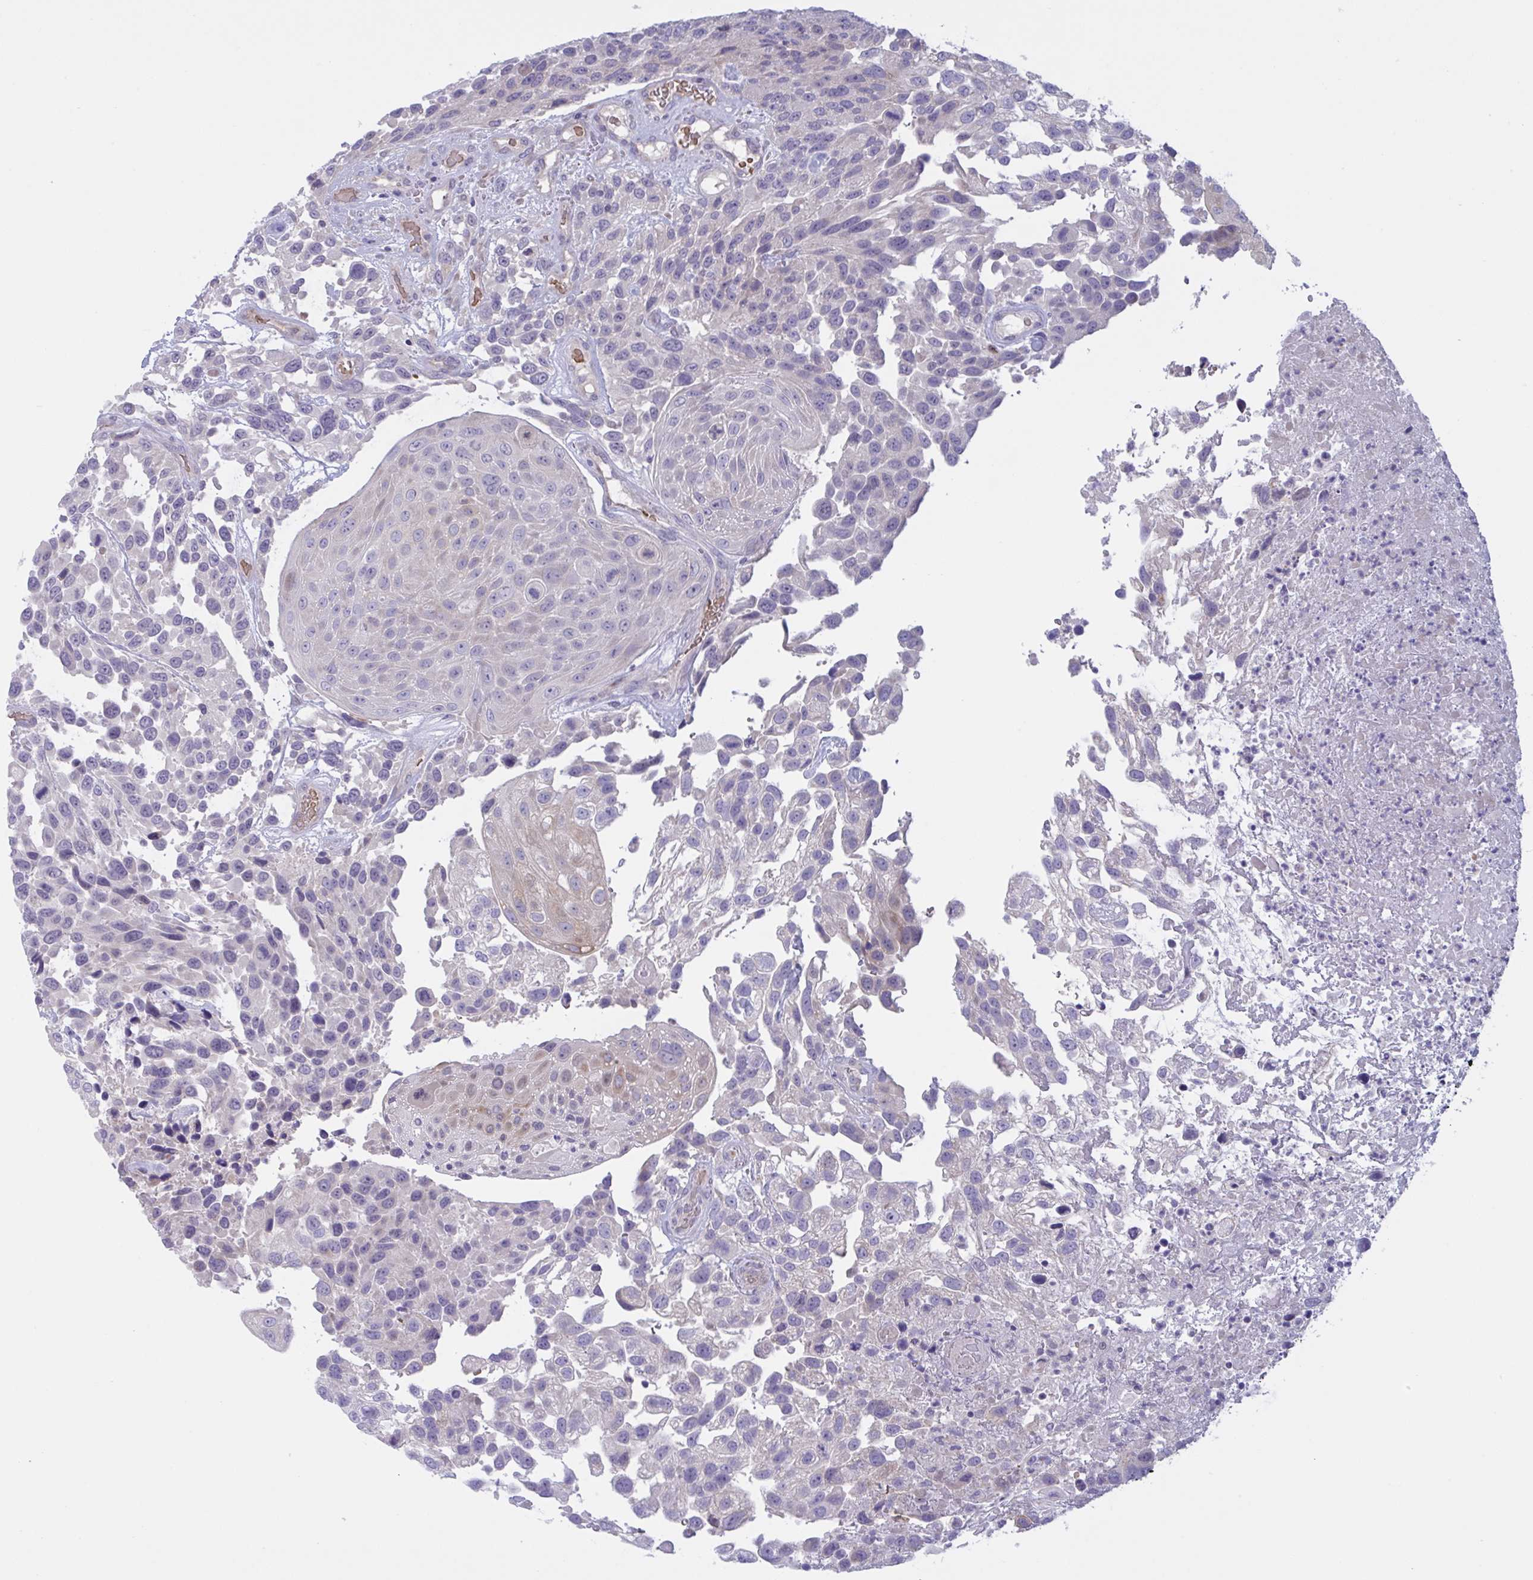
{"staining": {"intensity": "negative", "quantity": "none", "location": "none"}, "tissue": "urothelial cancer", "cell_type": "Tumor cells", "image_type": "cancer", "snomed": [{"axis": "morphology", "description": "Urothelial carcinoma, High grade"}, {"axis": "topography", "description": "Urinary bladder"}], "caption": "High power microscopy histopathology image of an immunohistochemistry (IHC) histopathology image of urothelial cancer, revealing no significant expression in tumor cells. (Immunohistochemistry, brightfield microscopy, high magnification).", "gene": "VWC2", "patient": {"sex": "female", "age": 70}}